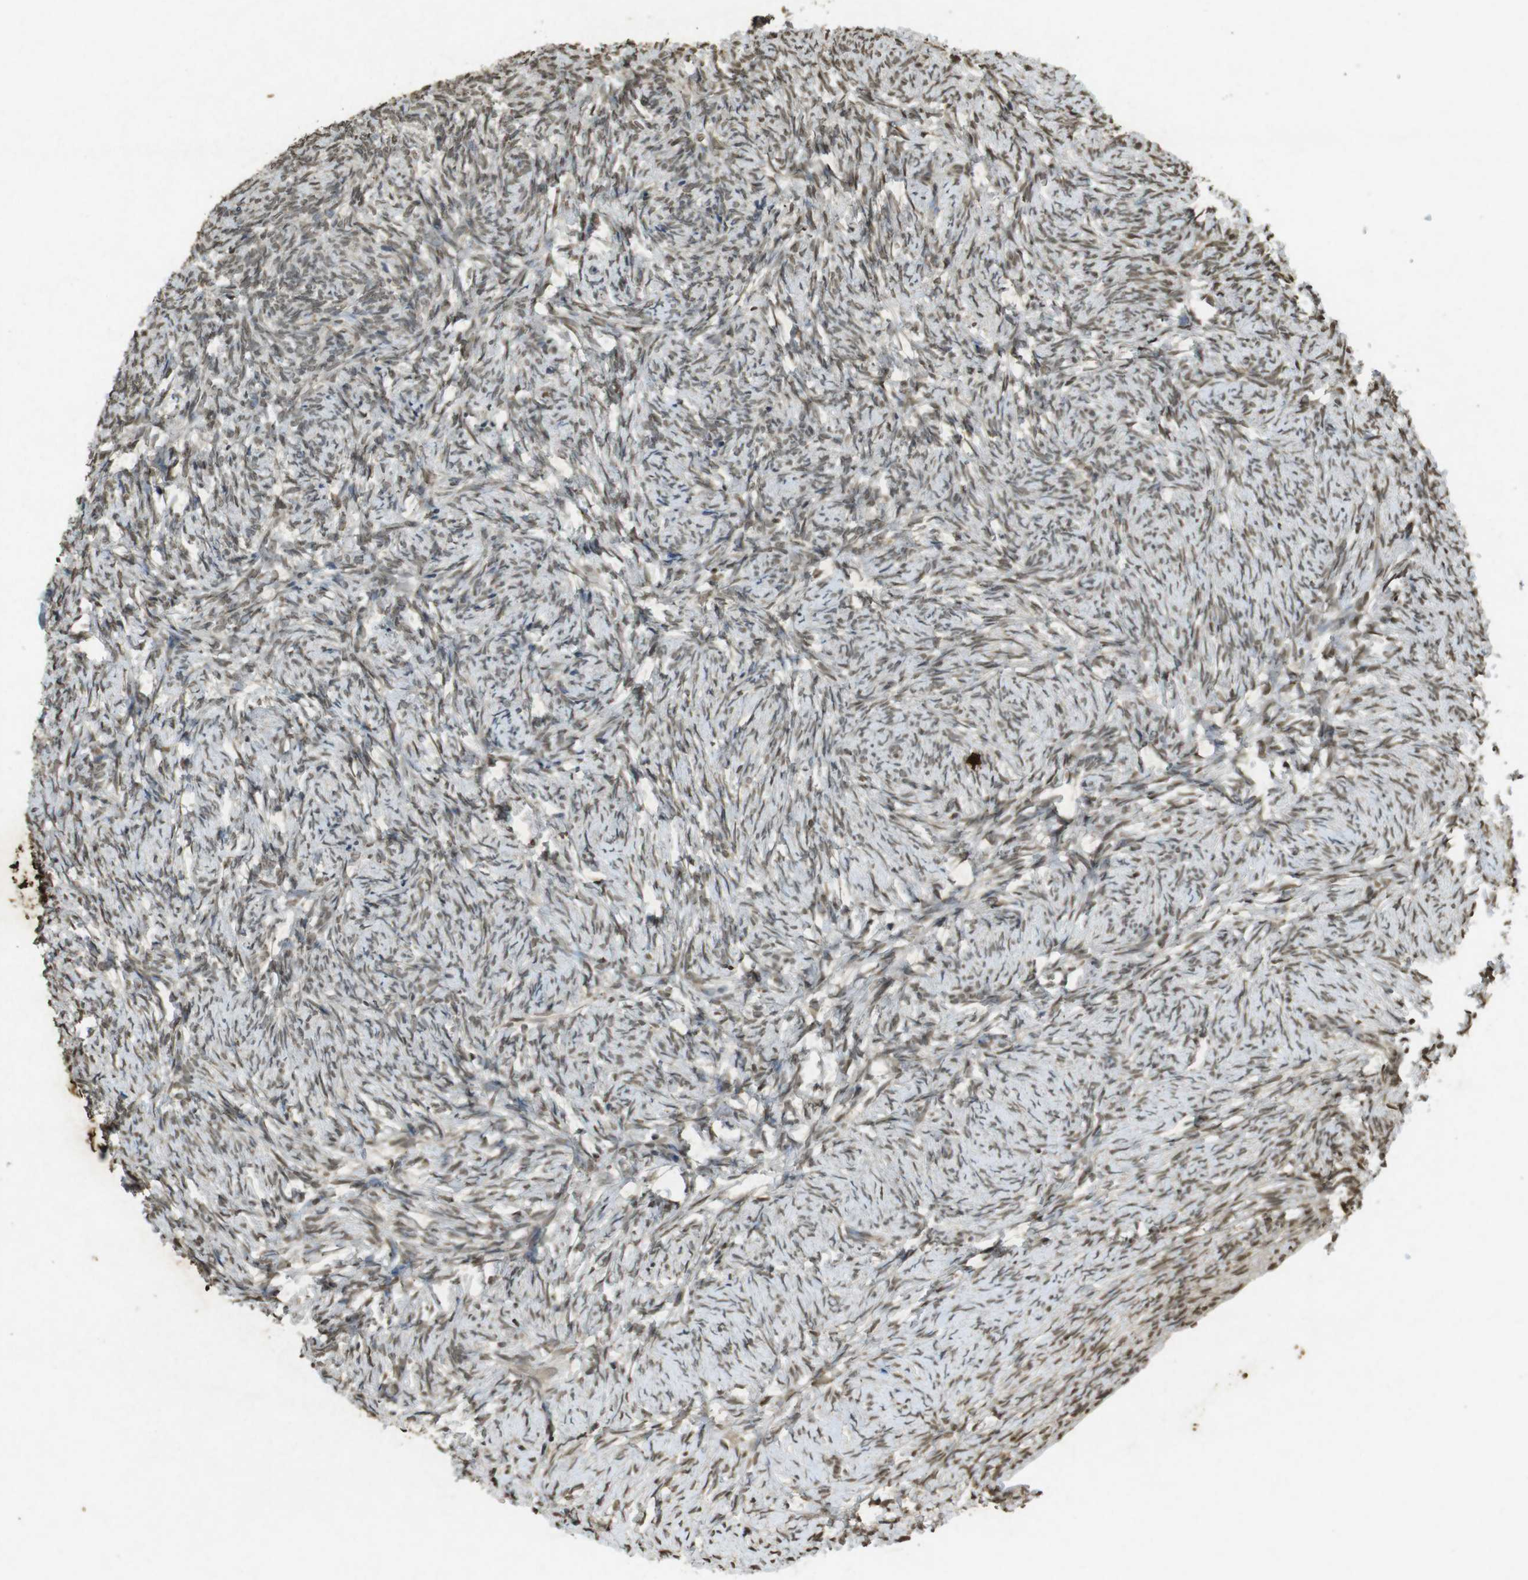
{"staining": {"intensity": "moderate", "quantity": ">75%", "location": "cytoplasmic/membranous,nuclear"}, "tissue": "ovary", "cell_type": "Follicle cells", "image_type": "normal", "snomed": [{"axis": "morphology", "description": "Normal tissue, NOS"}, {"axis": "topography", "description": "Ovary"}], "caption": "Ovary stained with immunohistochemistry (IHC) demonstrates moderate cytoplasmic/membranous,nuclear positivity in approximately >75% of follicle cells. The staining was performed using DAB, with brown indicating positive protein expression. Nuclei are stained blue with hematoxylin.", "gene": "ORC4", "patient": {"sex": "female", "age": 60}}